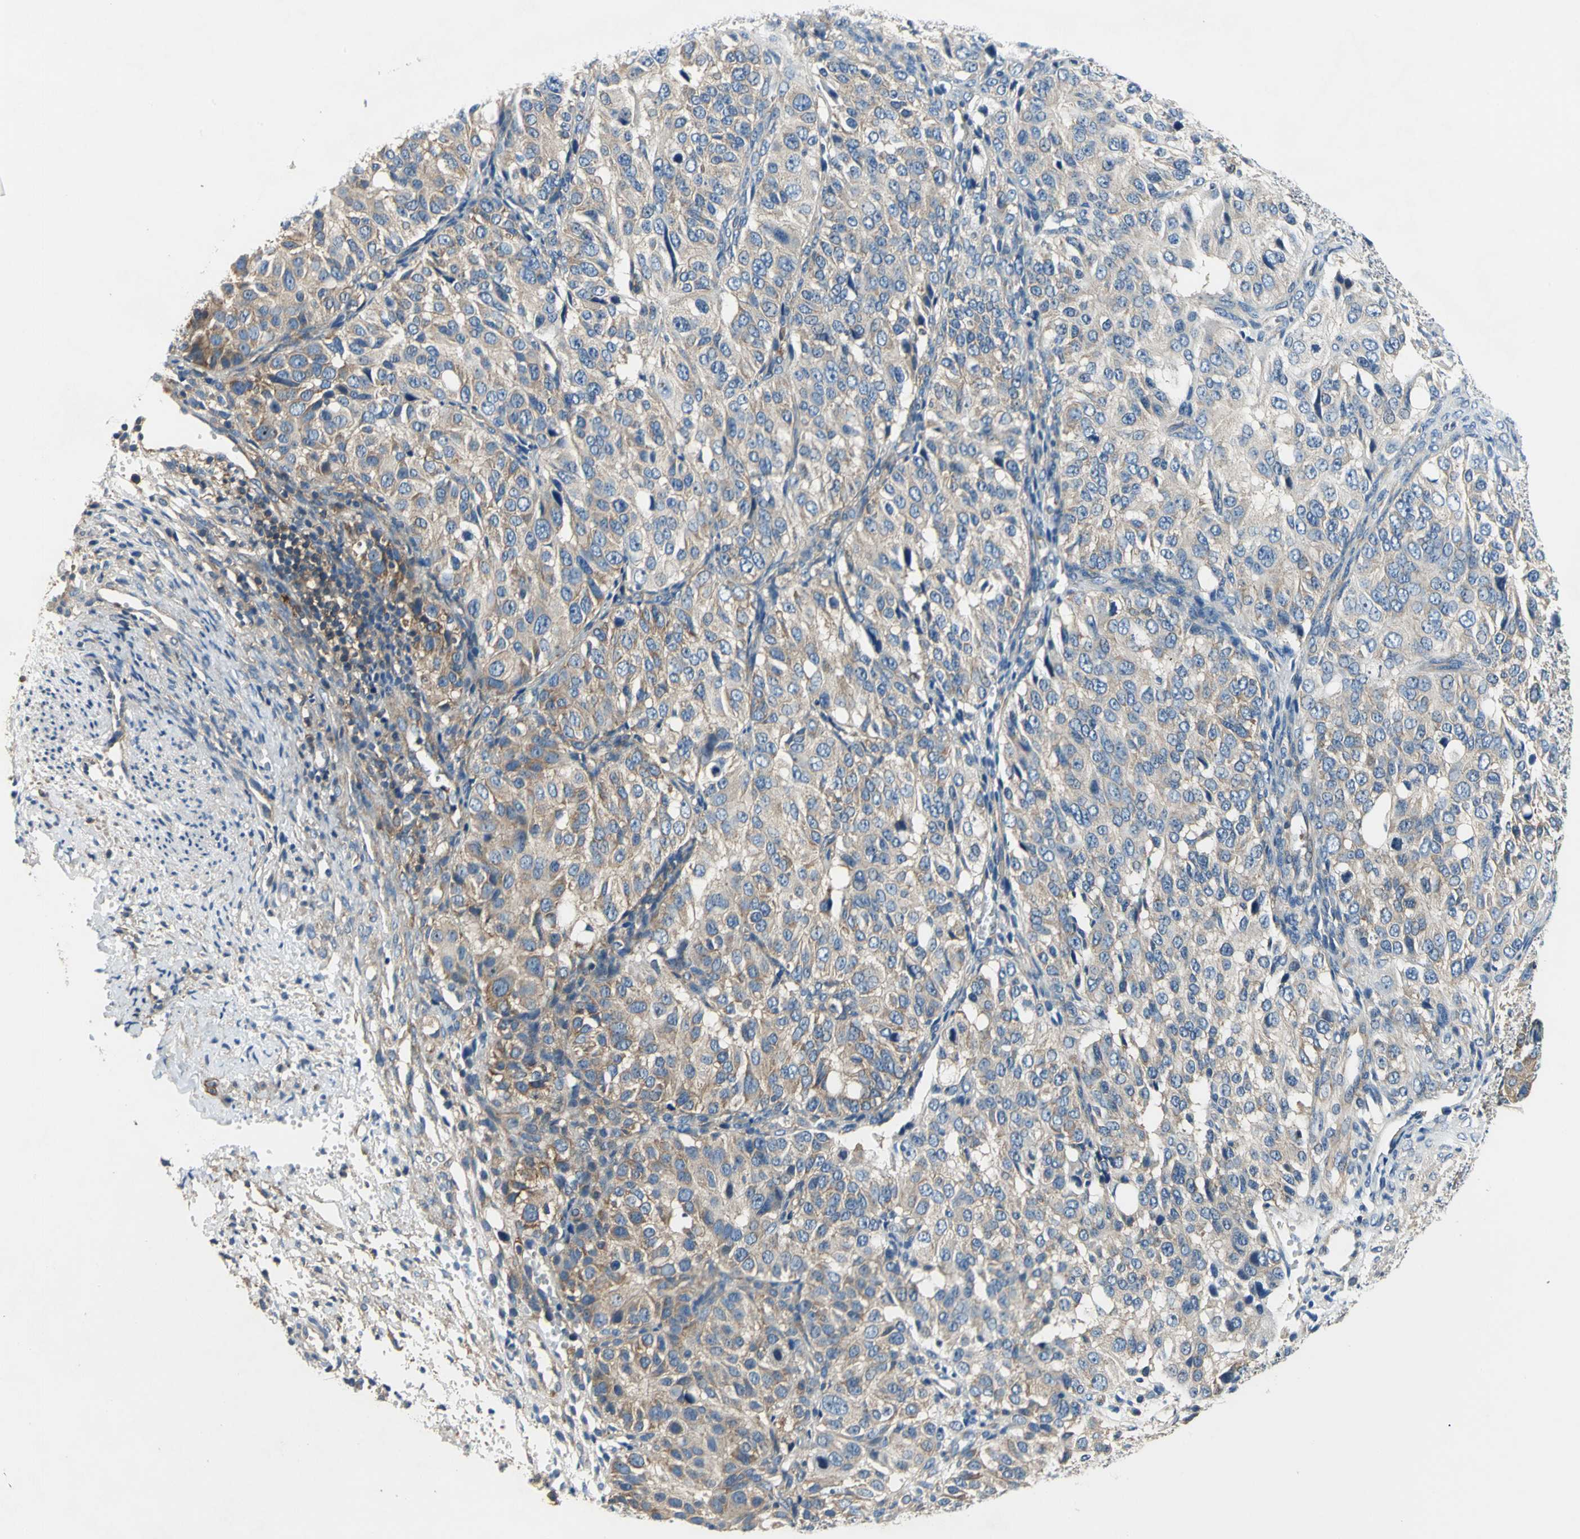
{"staining": {"intensity": "weak", "quantity": ">75%", "location": "cytoplasmic/membranous"}, "tissue": "ovarian cancer", "cell_type": "Tumor cells", "image_type": "cancer", "snomed": [{"axis": "morphology", "description": "Carcinoma, endometroid"}, {"axis": "topography", "description": "Ovary"}], "caption": "The micrograph shows staining of endometroid carcinoma (ovarian), revealing weak cytoplasmic/membranous protein positivity (brown color) within tumor cells. (DAB (3,3'-diaminobenzidine) = brown stain, brightfield microscopy at high magnification).", "gene": "DDX3Y", "patient": {"sex": "female", "age": 51}}